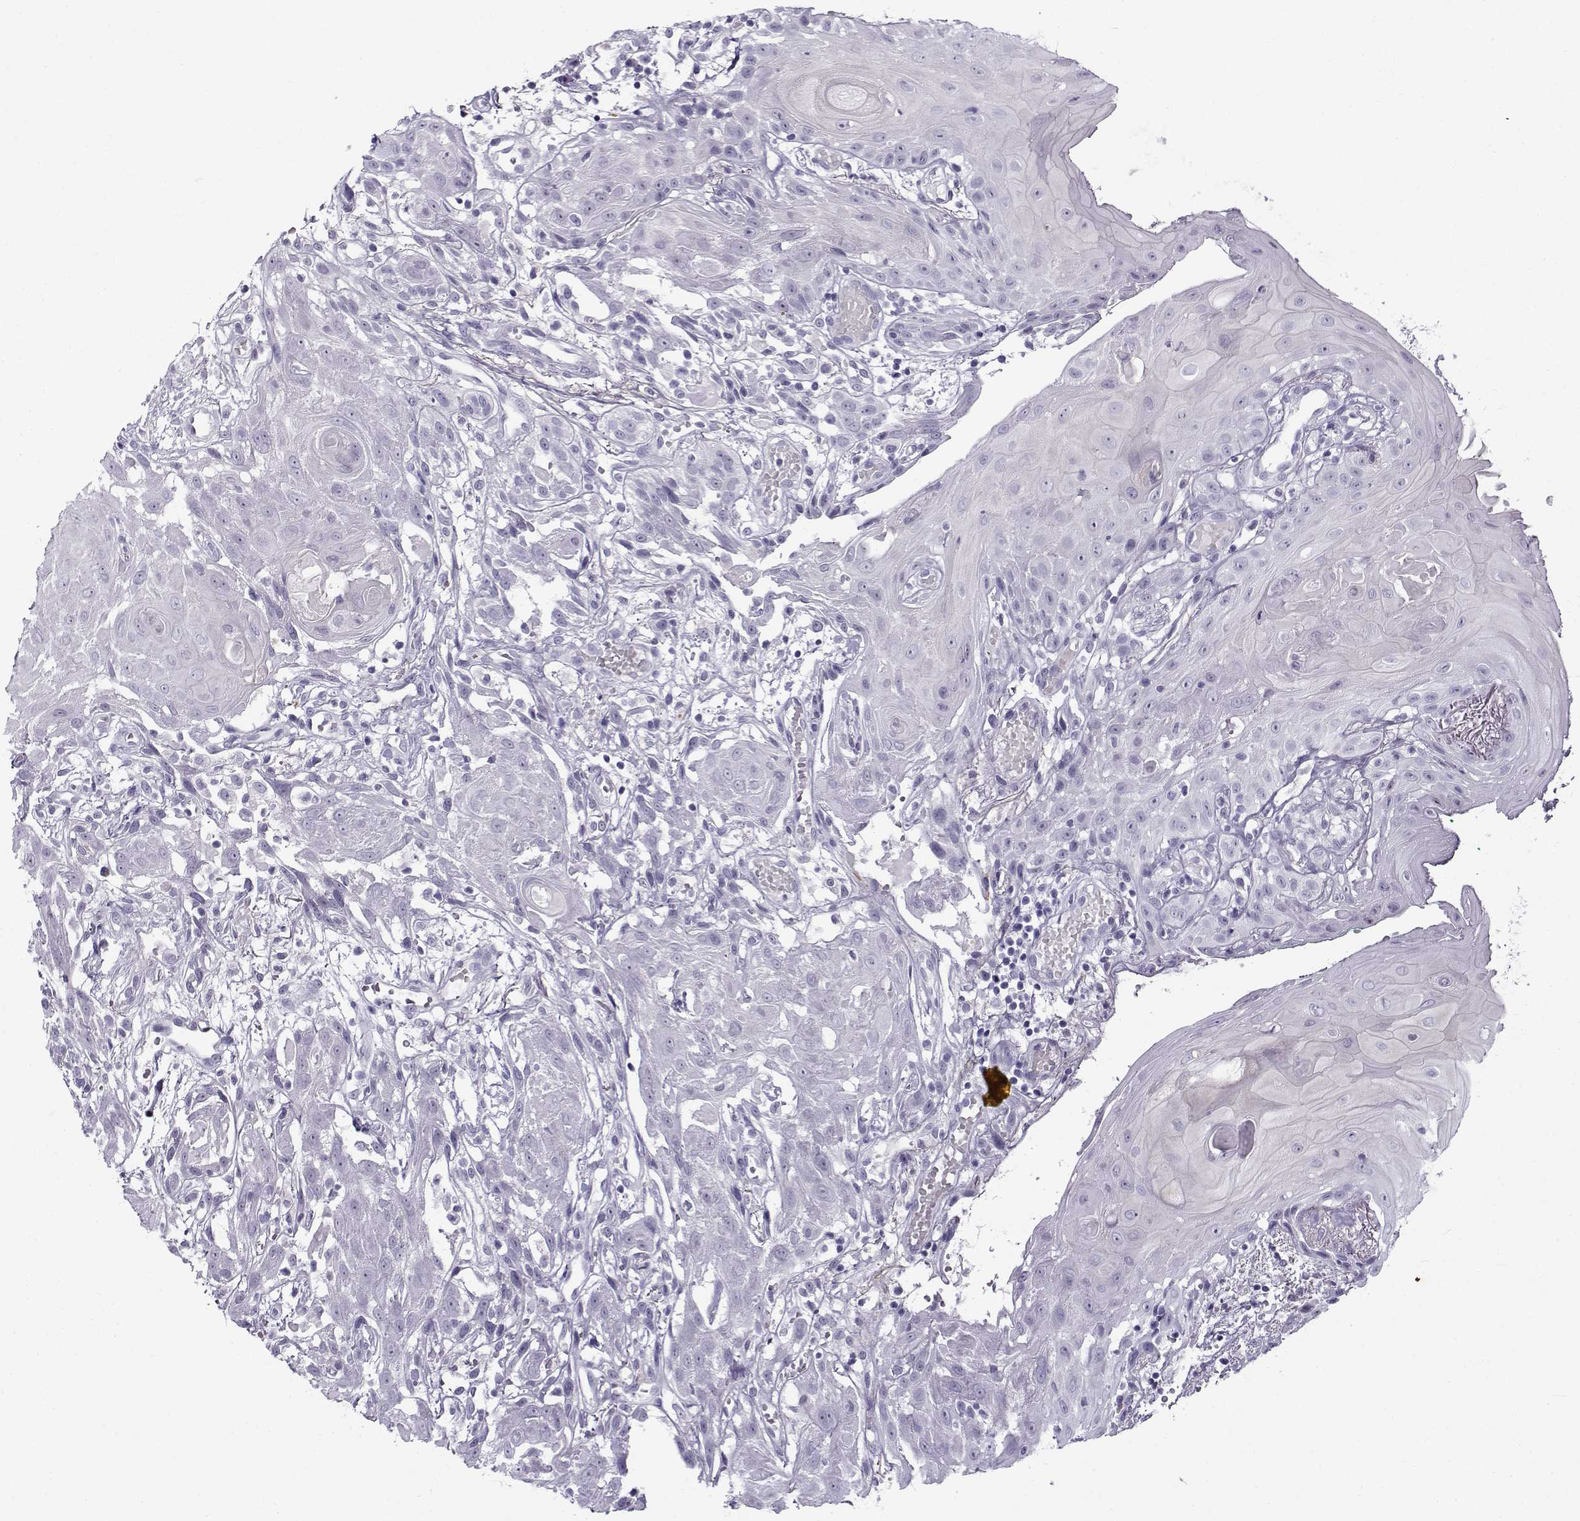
{"staining": {"intensity": "negative", "quantity": "none", "location": "none"}, "tissue": "head and neck cancer", "cell_type": "Tumor cells", "image_type": "cancer", "snomed": [{"axis": "morphology", "description": "Normal tissue, NOS"}, {"axis": "morphology", "description": "Squamous cell carcinoma, NOS"}, {"axis": "topography", "description": "Oral tissue"}, {"axis": "topography", "description": "Salivary gland"}, {"axis": "topography", "description": "Head-Neck"}], "caption": "Tumor cells show no significant protein positivity in squamous cell carcinoma (head and neck).", "gene": "GTSF1L", "patient": {"sex": "female", "age": 62}}